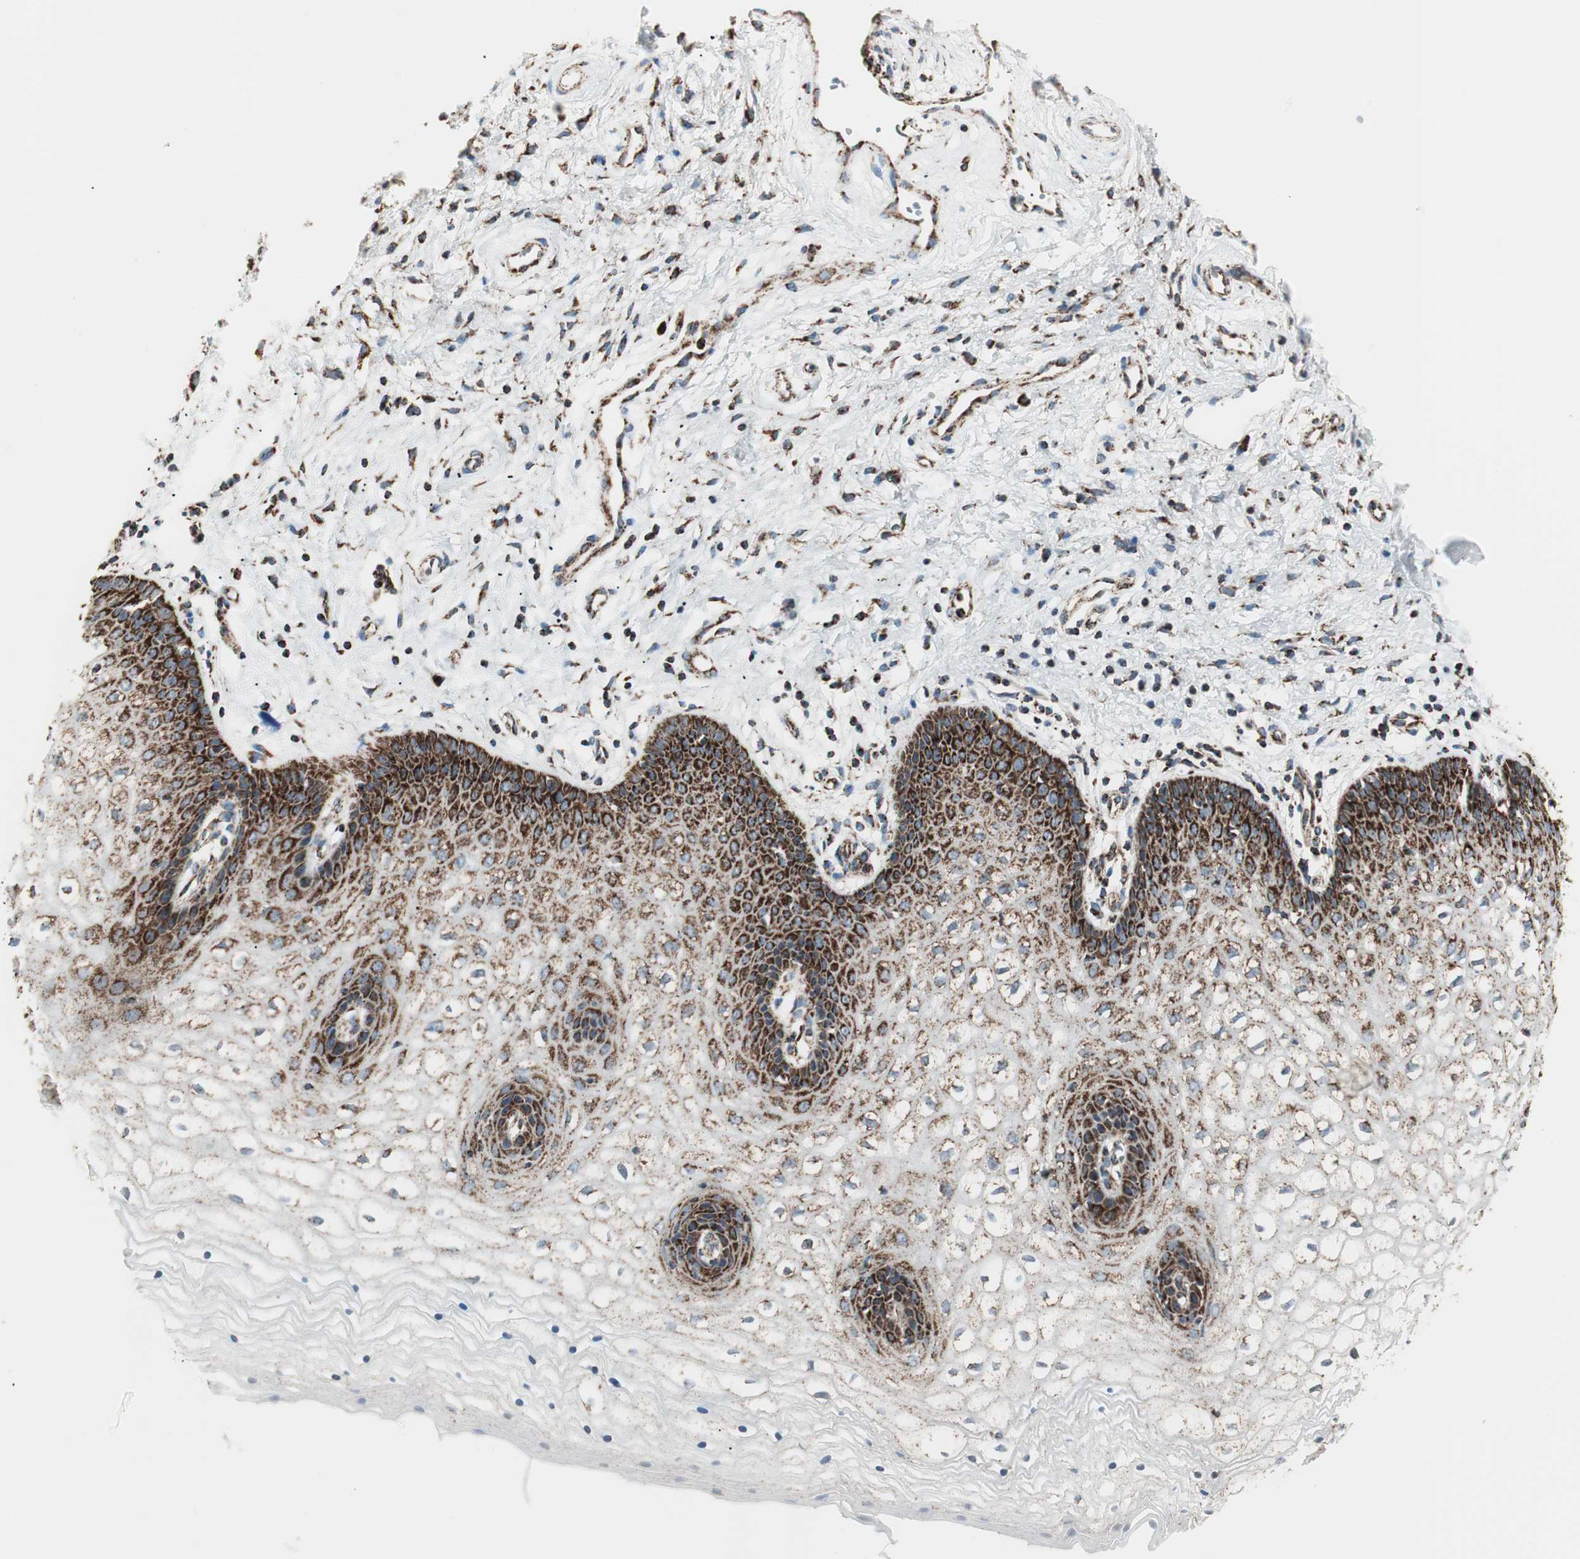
{"staining": {"intensity": "strong", "quantity": ">75%", "location": "cytoplasmic/membranous"}, "tissue": "vagina", "cell_type": "Squamous epithelial cells", "image_type": "normal", "snomed": [{"axis": "morphology", "description": "Normal tissue, NOS"}, {"axis": "topography", "description": "Vagina"}], "caption": "Immunohistochemistry (DAB) staining of unremarkable human vagina exhibits strong cytoplasmic/membranous protein staining in approximately >75% of squamous epithelial cells.", "gene": "TOMM22", "patient": {"sex": "female", "age": 34}}